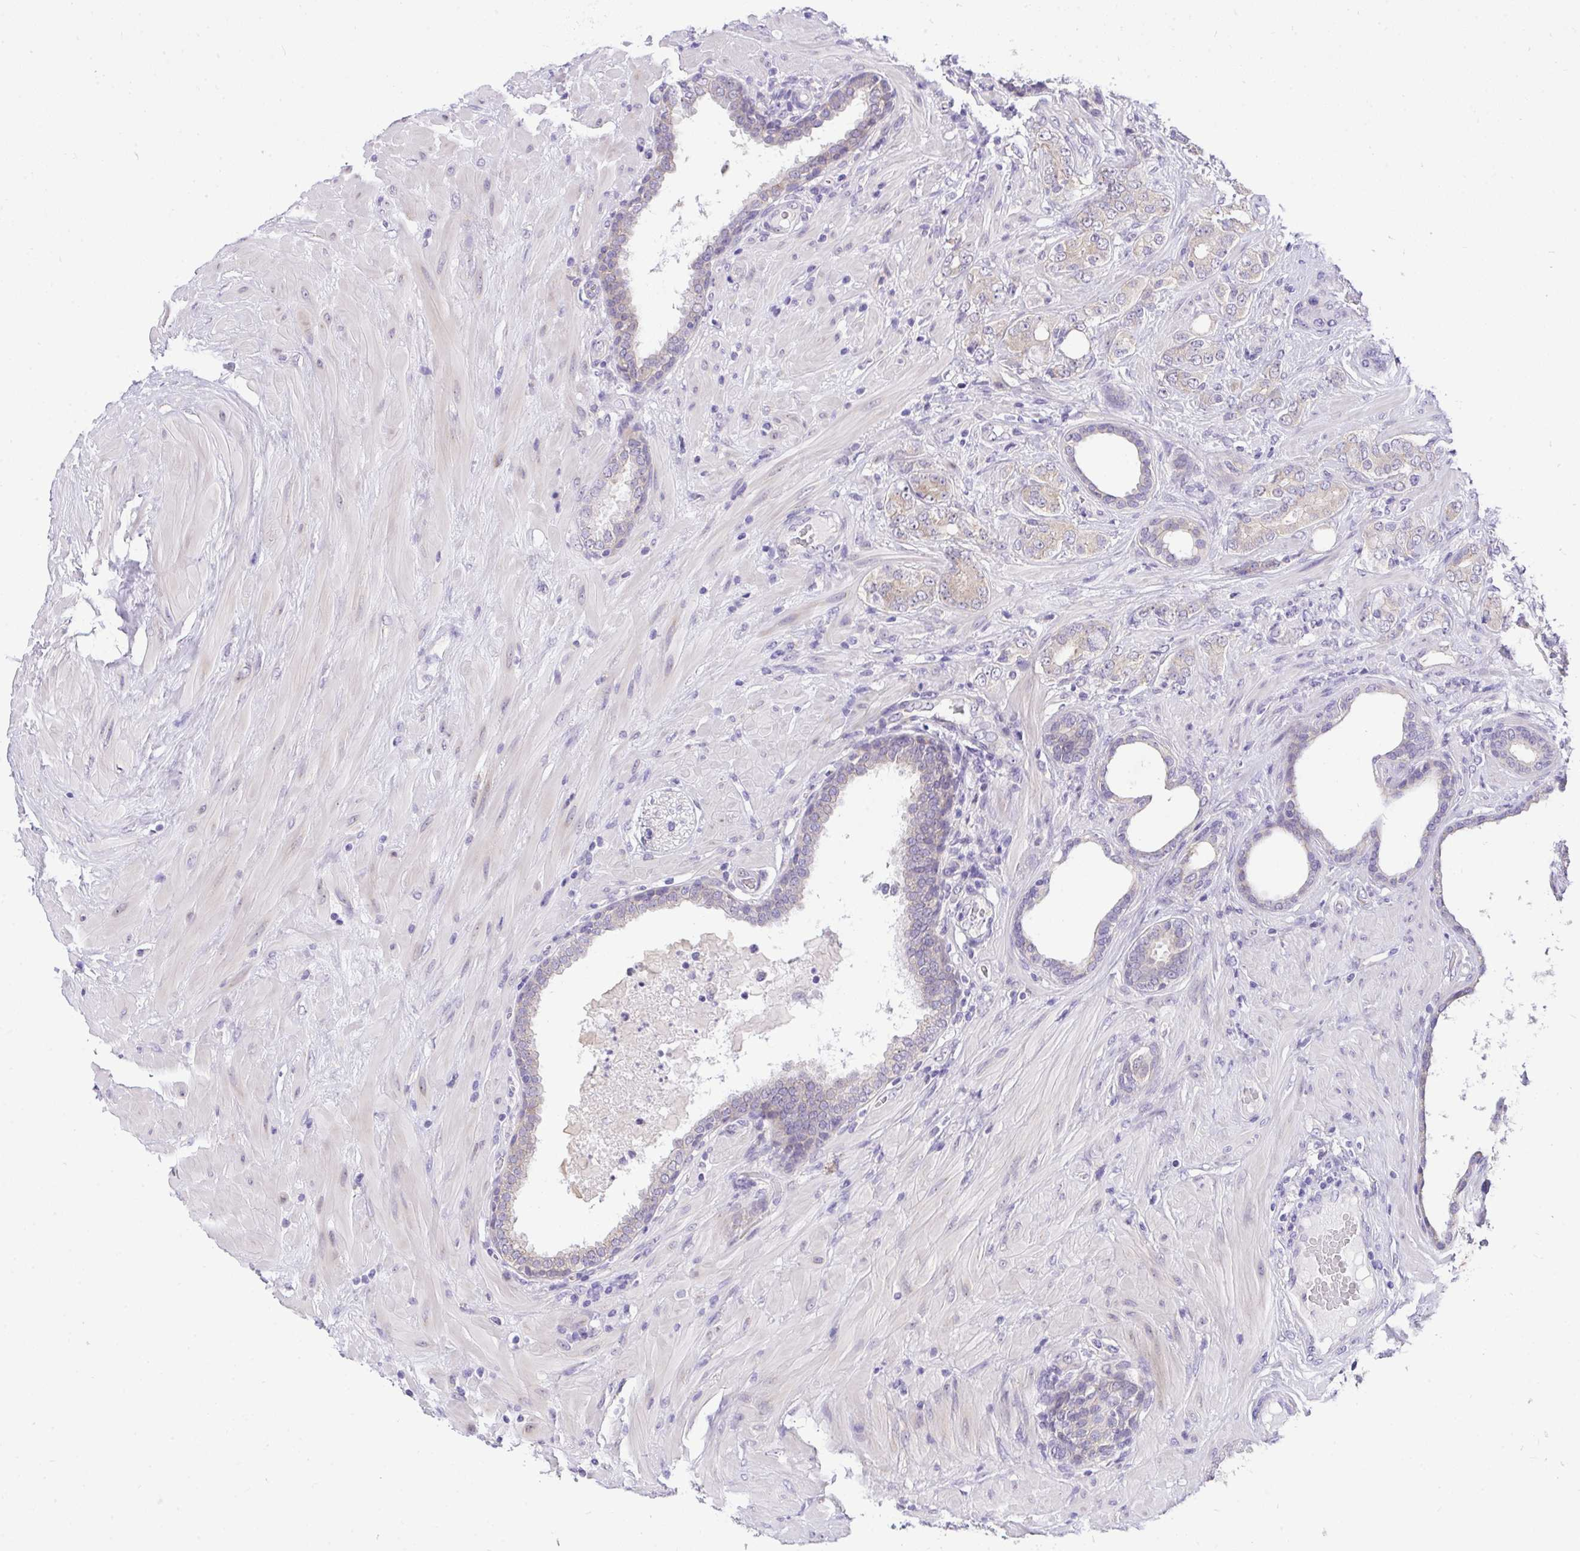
{"staining": {"intensity": "weak", "quantity": "<25%", "location": "cytoplasmic/membranous"}, "tissue": "prostate cancer", "cell_type": "Tumor cells", "image_type": "cancer", "snomed": [{"axis": "morphology", "description": "Adenocarcinoma, High grade"}, {"axis": "topography", "description": "Prostate"}], "caption": "Prostate cancer was stained to show a protein in brown. There is no significant staining in tumor cells.", "gene": "VGLL3", "patient": {"sex": "male", "age": 62}}